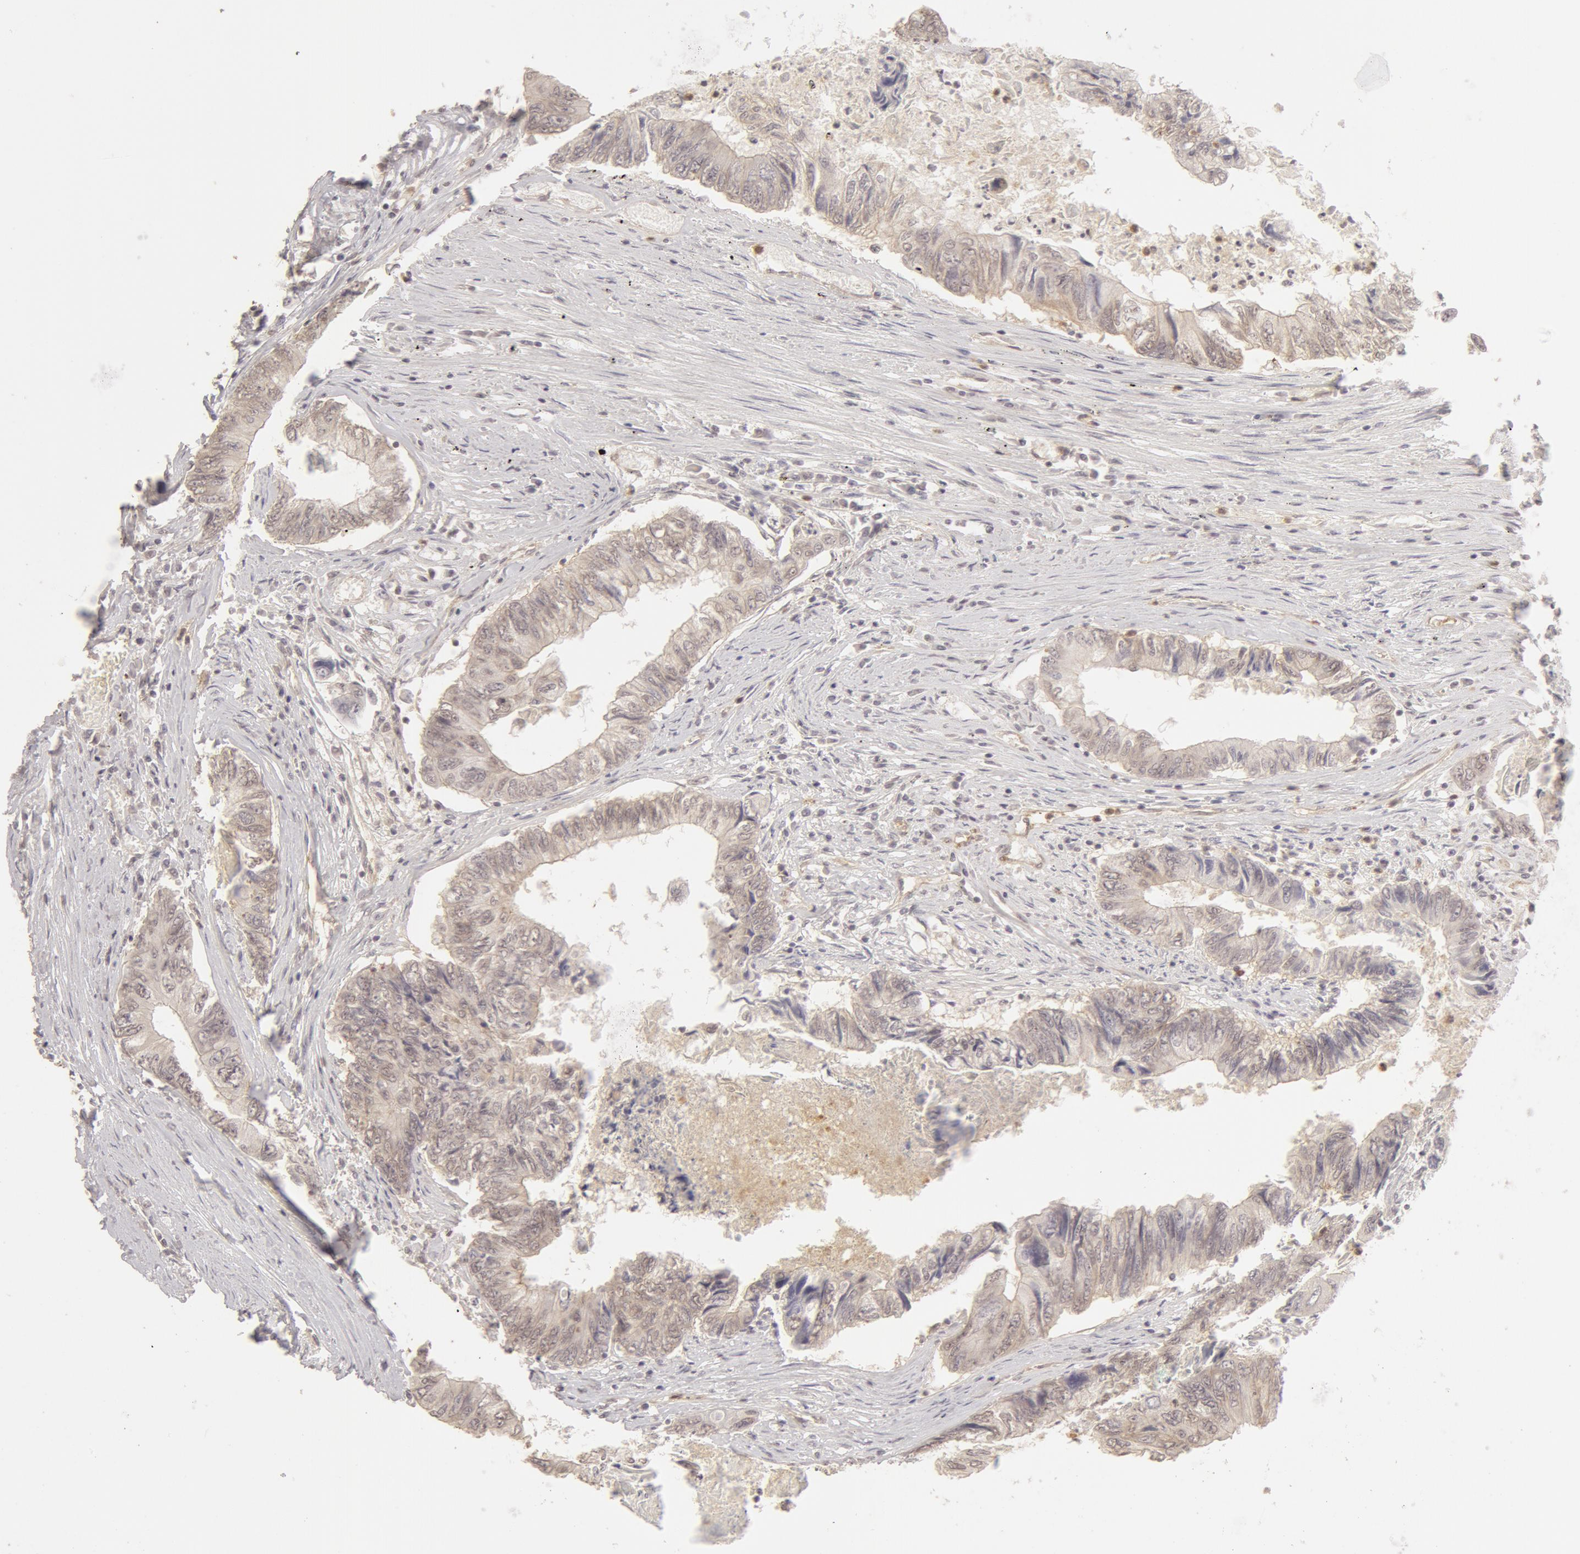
{"staining": {"intensity": "weak", "quantity": ">75%", "location": "cytoplasmic/membranous"}, "tissue": "colorectal cancer", "cell_type": "Tumor cells", "image_type": "cancer", "snomed": [{"axis": "morphology", "description": "Adenocarcinoma, NOS"}, {"axis": "topography", "description": "Rectum"}], "caption": "The immunohistochemical stain highlights weak cytoplasmic/membranous positivity in tumor cells of colorectal adenocarcinoma tissue.", "gene": "ADAM10", "patient": {"sex": "female", "age": 82}}